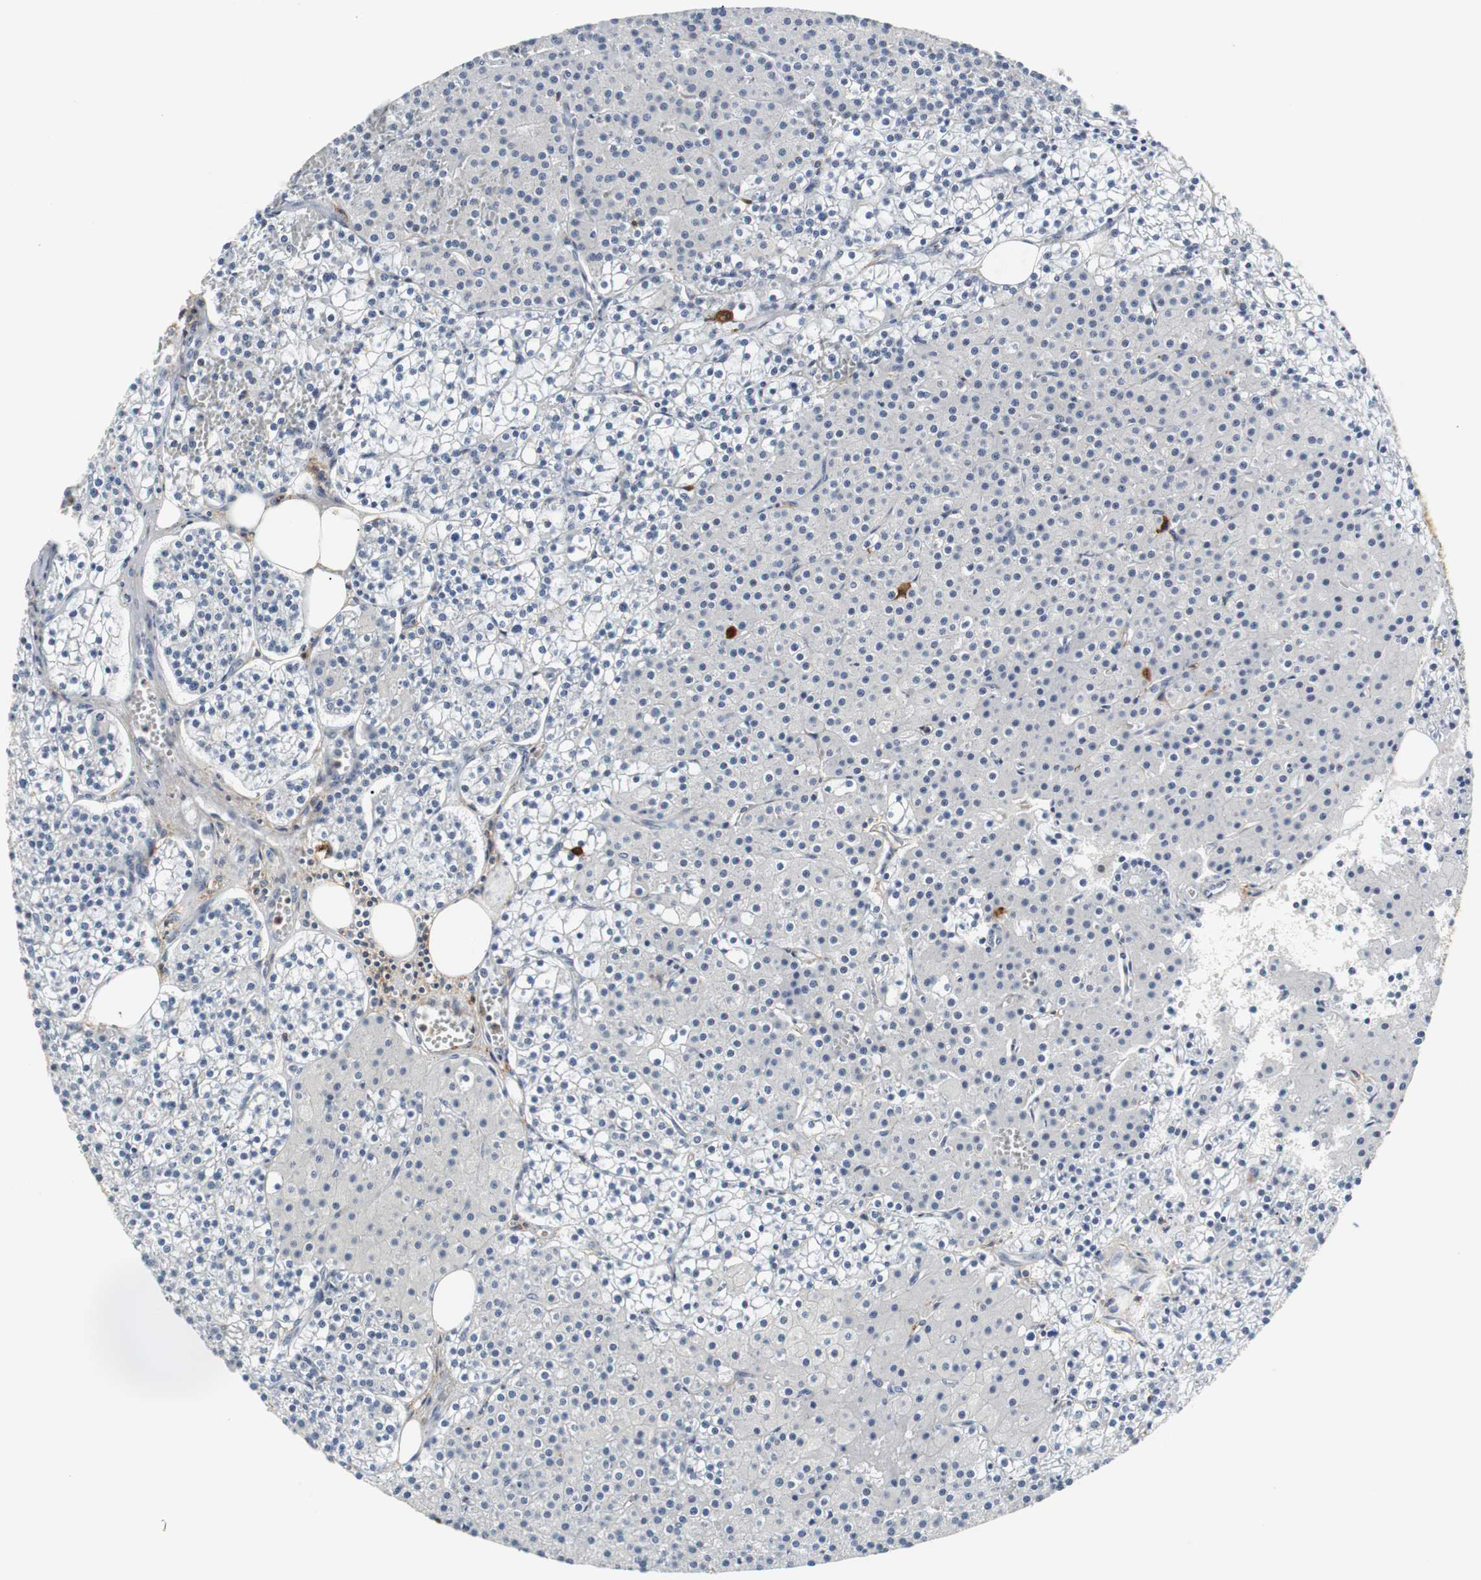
{"staining": {"intensity": "moderate", "quantity": "<25%", "location": "cytoplasmic/membranous,nuclear"}, "tissue": "parathyroid gland", "cell_type": "Glandular cells", "image_type": "normal", "snomed": [{"axis": "morphology", "description": "Normal tissue, NOS"}, {"axis": "topography", "description": "Parathyroid gland"}], "caption": "Unremarkable parathyroid gland displays moderate cytoplasmic/membranous,nuclear staining in about <25% of glandular cells, visualized by immunohistochemistry. Immunohistochemistry stains the protein in brown and the nuclei are stained blue.", "gene": "SIRT1", "patient": {"sex": "female", "age": 63}}